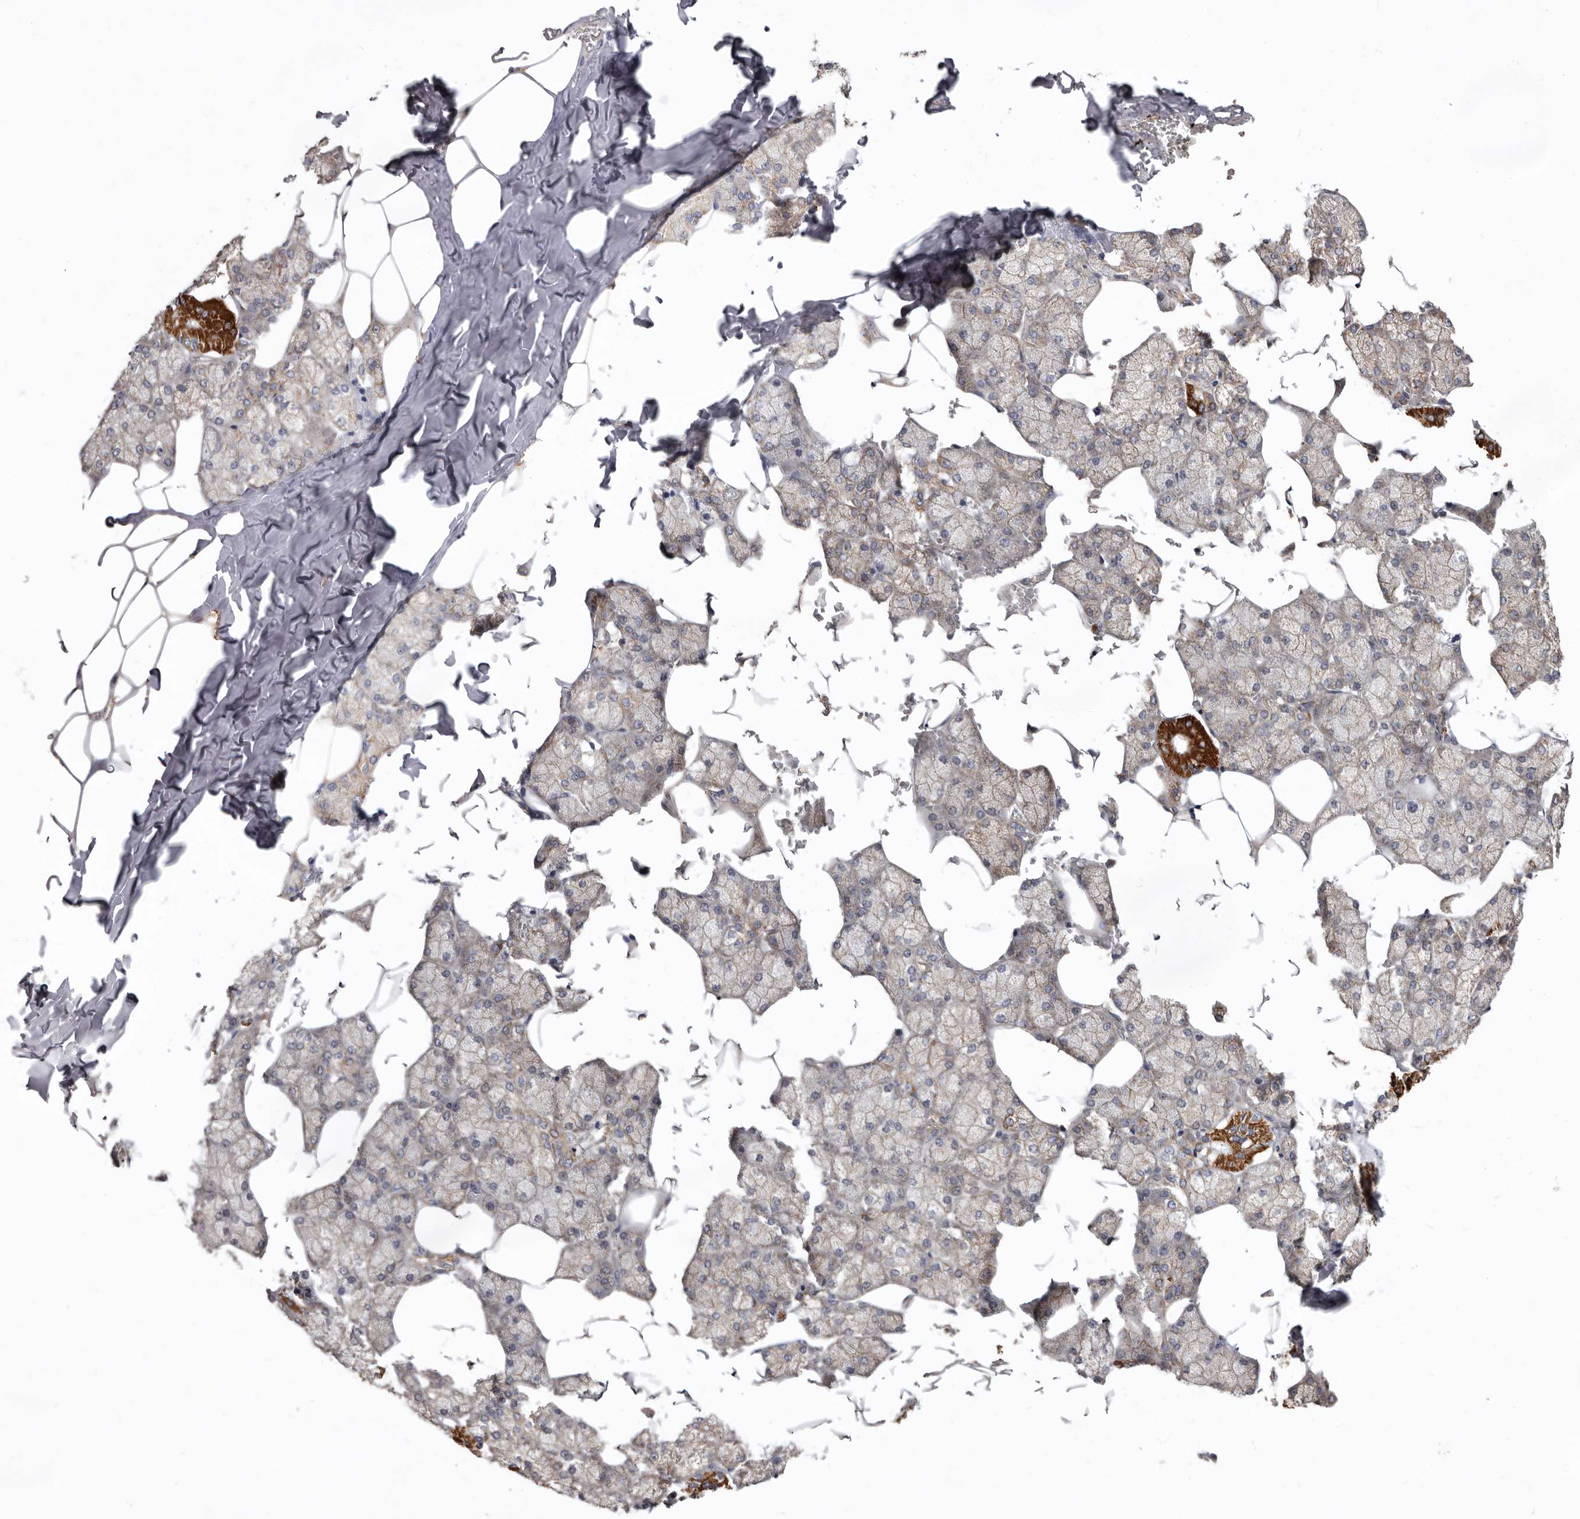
{"staining": {"intensity": "strong", "quantity": "<25%", "location": "cytoplasmic/membranous"}, "tissue": "salivary gland", "cell_type": "Glandular cells", "image_type": "normal", "snomed": [{"axis": "morphology", "description": "Normal tissue, NOS"}, {"axis": "topography", "description": "Salivary gland"}], "caption": "Immunohistochemical staining of unremarkable salivary gland demonstrates strong cytoplasmic/membranous protein staining in approximately <25% of glandular cells.", "gene": "FMO2", "patient": {"sex": "male", "age": 62}}